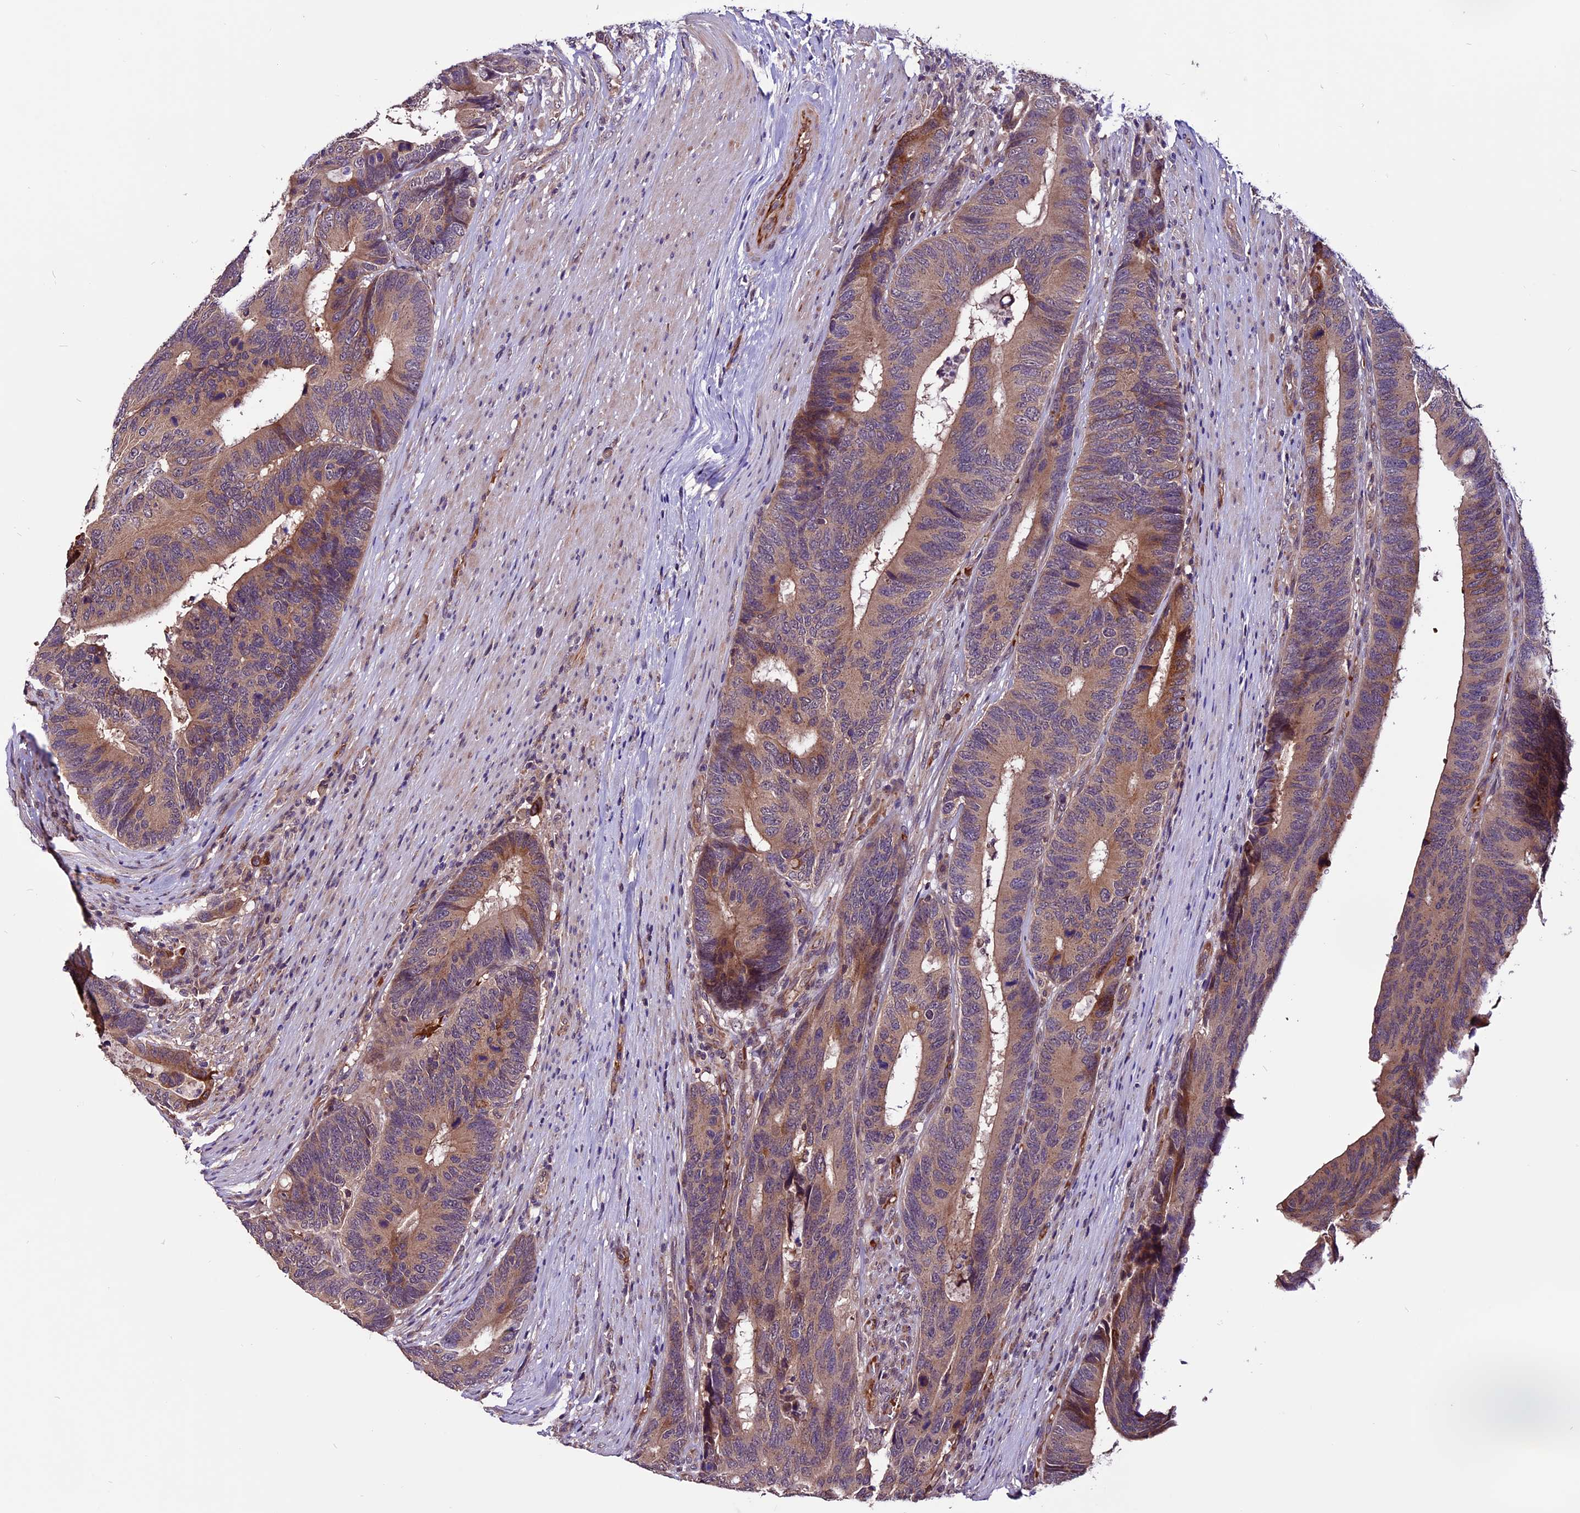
{"staining": {"intensity": "moderate", "quantity": ">75%", "location": "cytoplasmic/membranous"}, "tissue": "colorectal cancer", "cell_type": "Tumor cells", "image_type": "cancer", "snomed": [{"axis": "morphology", "description": "Adenocarcinoma, NOS"}, {"axis": "topography", "description": "Colon"}], "caption": "IHC photomicrograph of neoplastic tissue: human colorectal cancer stained using immunohistochemistry (IHC) demonstrates medium levels of moderate protein expression localized specifically in the cytoplasmic/membranous of tumor cells, appearing as a cytoplasmic/membranous brown color.", "gene": "RINL", "patient": {"sex": "male", "age": 87}}